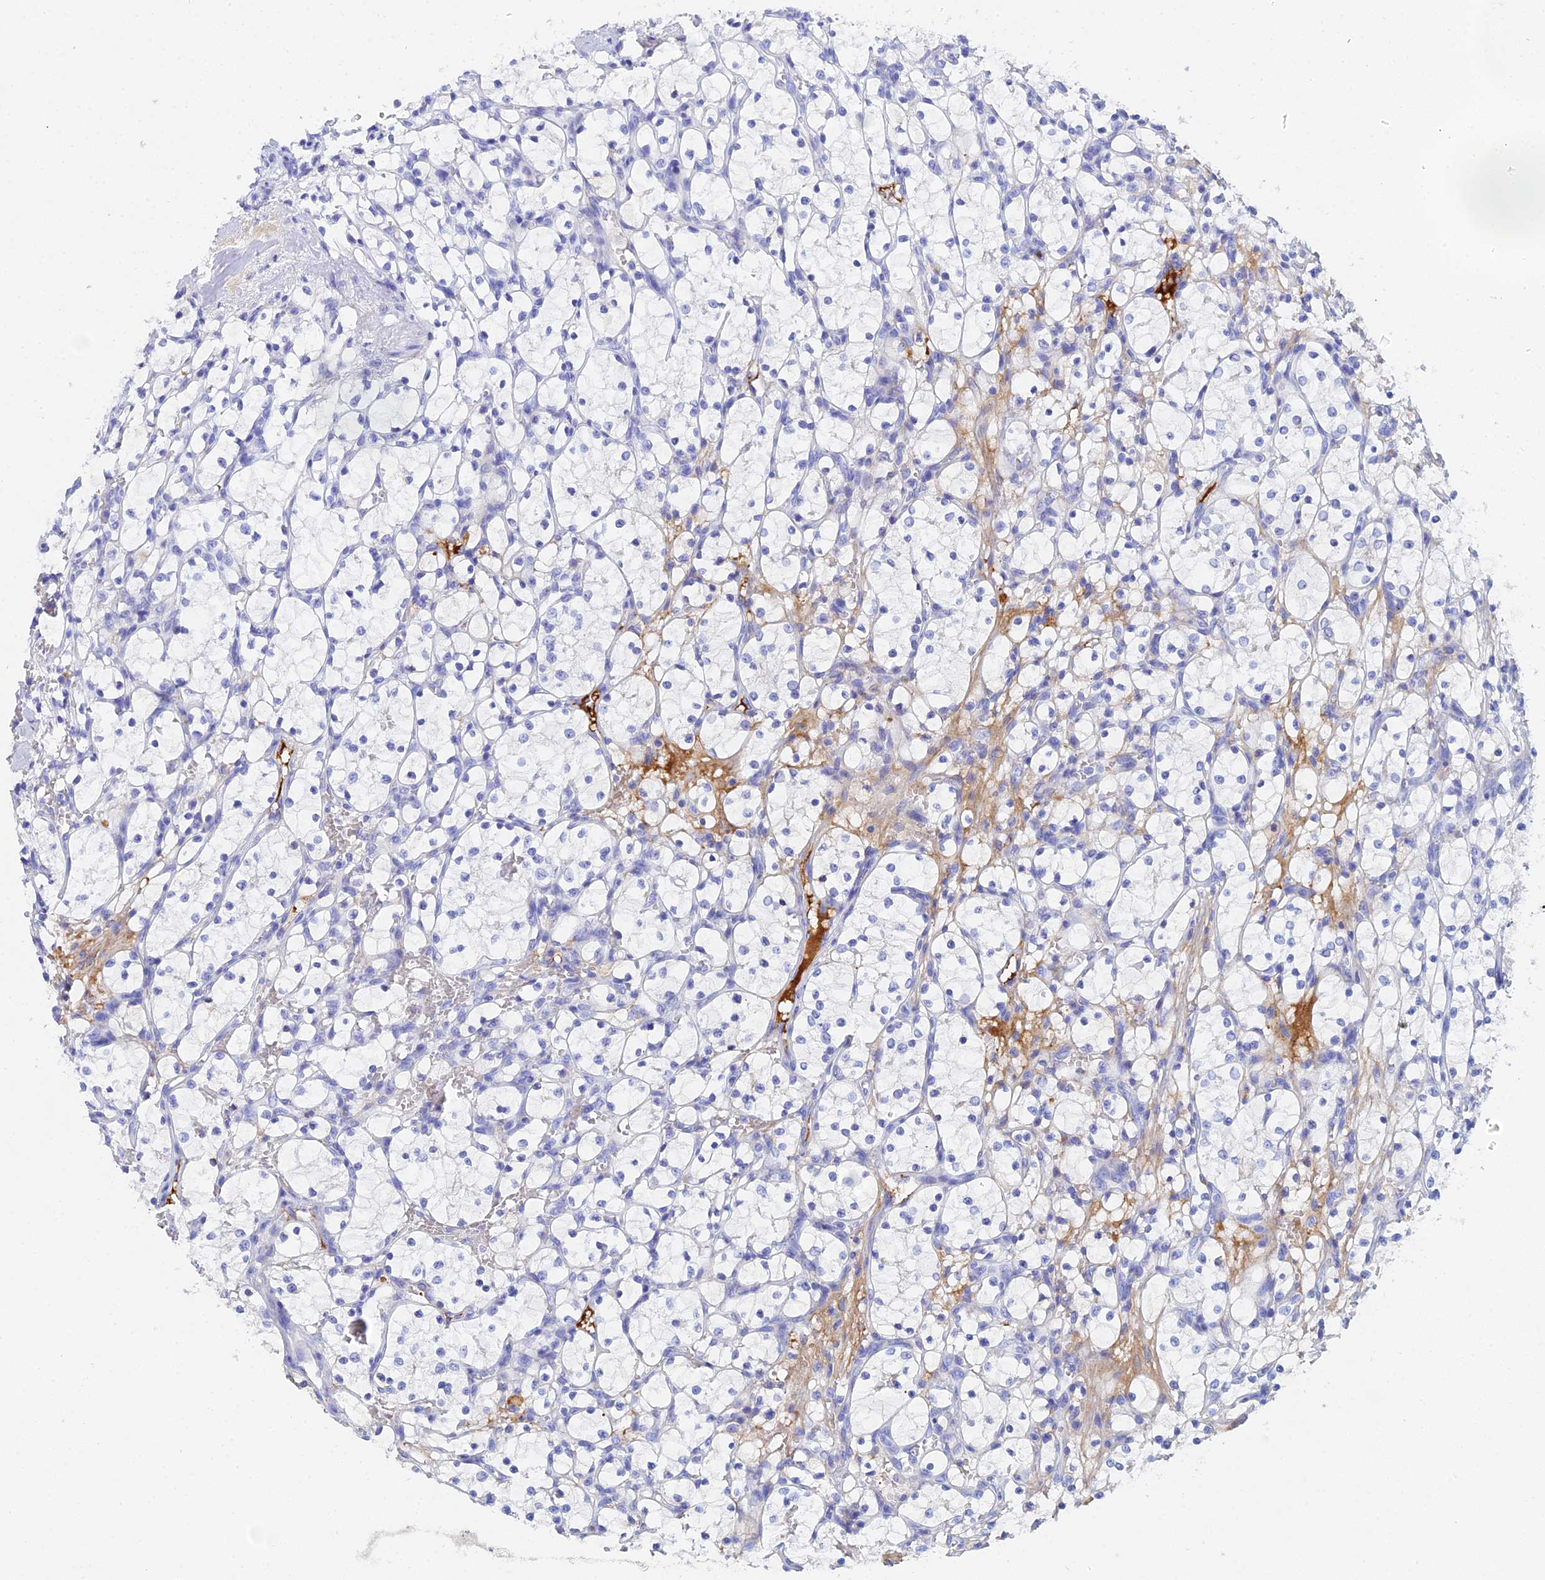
{"staining": {"intensity": "negative", "quantity": "none", "location": "none"}, "tissue": "renal cancer", "cell_type": "Tumor cells", "image_type": "cancer", "snomed": [{"axis": "morphology", "description": "Adenocarcinoma, NOS"}, {"axis": "topography", "description": "Kidney"}], "caption": "Immunohistochemistry photomicrograph of neoplastic tissue: human adenocarcinoma (renal) stained with DAB displays no significant protein positivity in tumor cells. (DAB (3,3'-diaminobenzidine) immunohistochemistry (IHC) visualized using brightfield microscopy, high magnification).", "gene": "CELA3A", "patient": {"sex": "female", "age": 69}}